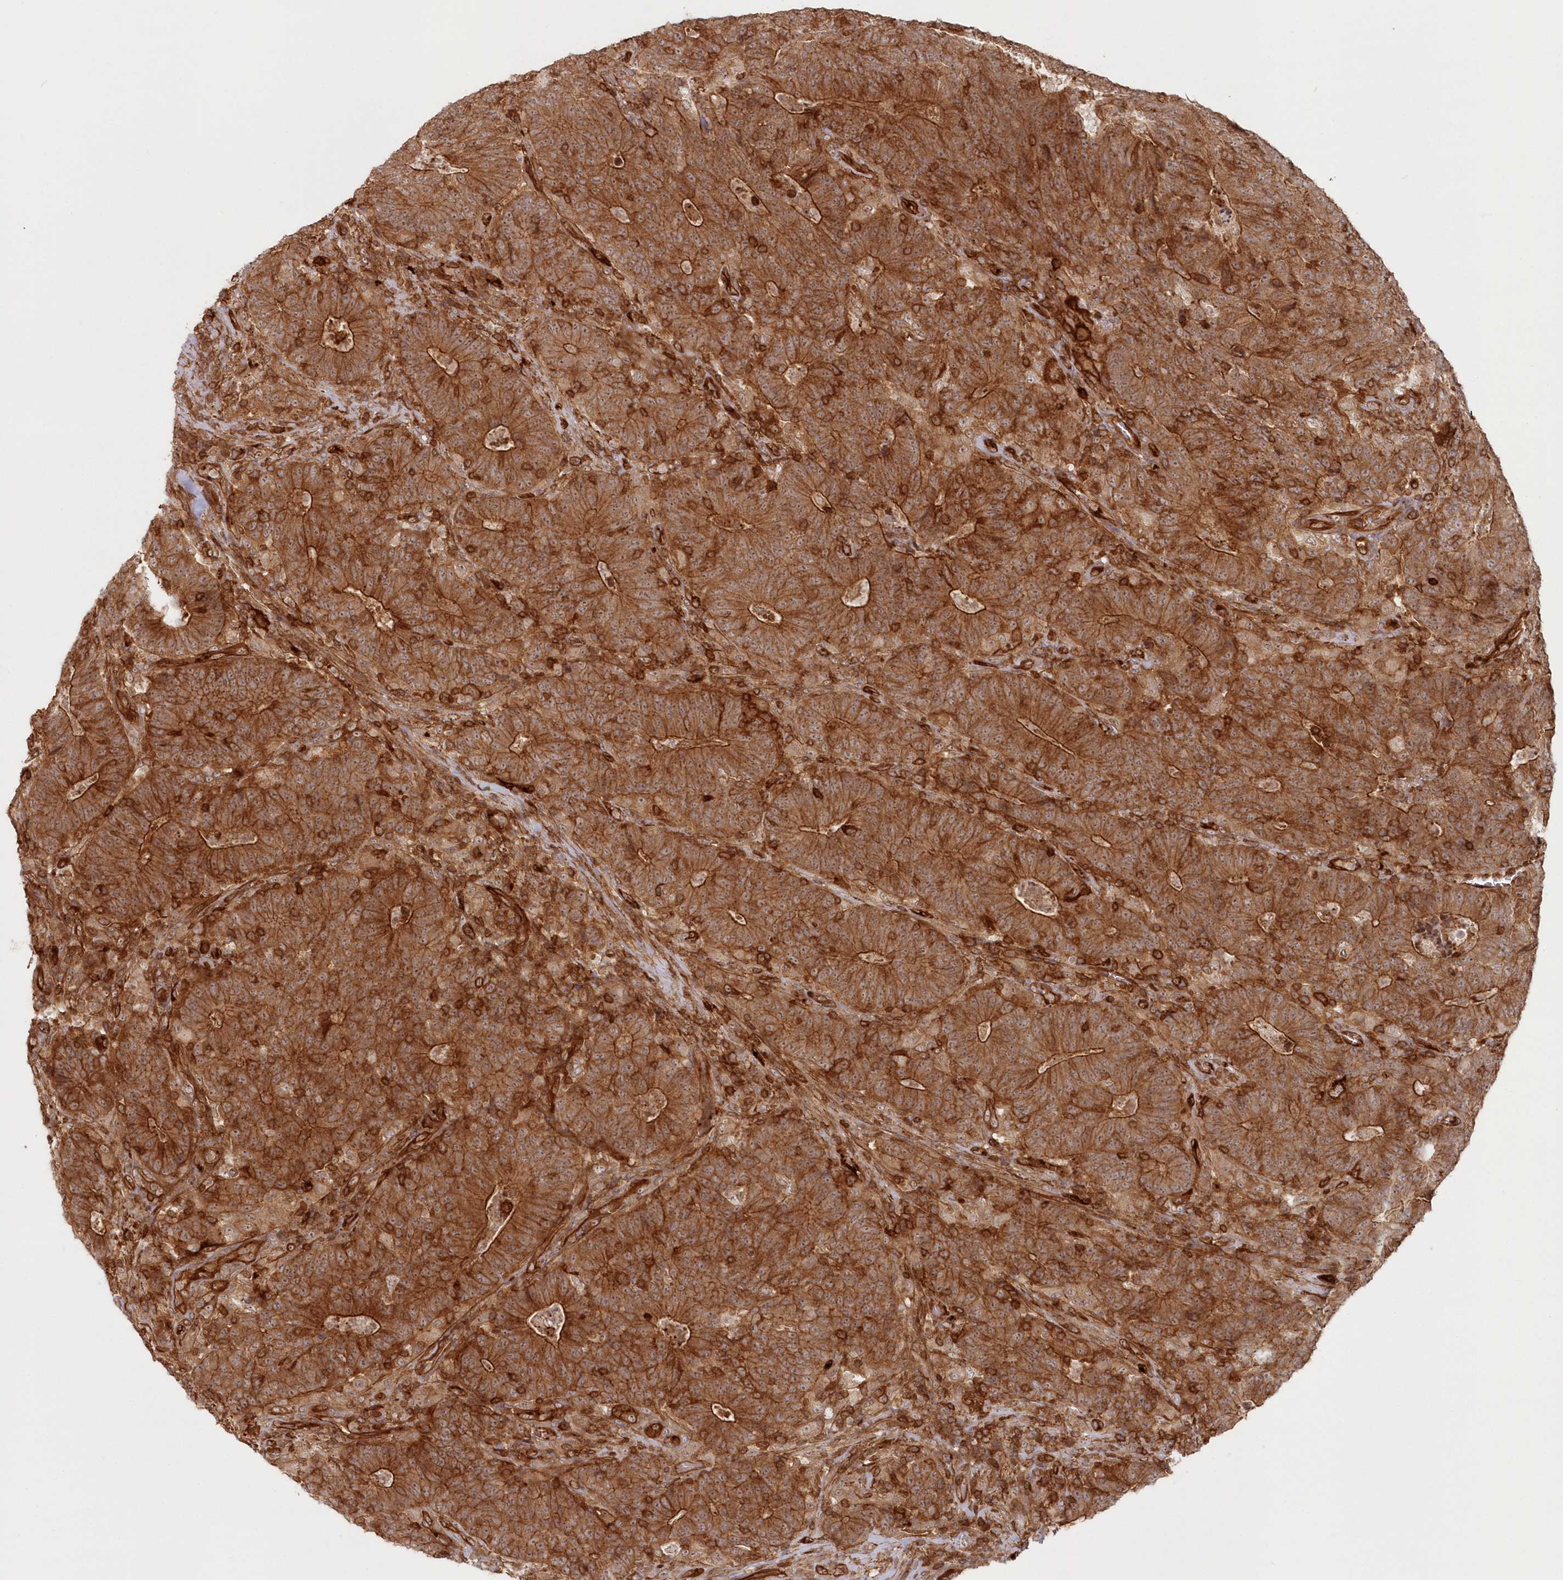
{"staining": {"intensity": "strong", "quantity": ">75%", "location": "cytoplasmic/membranous"}, "tissue": "colorectal cancer", "cell_type": "Tumor cells", "image_type": "cancer", "snomed": [{"axis": "morphology", "description": "Normal tissue, NOS"}, {"axis": "morphology", "description": "Adenocarcinoma, NOS"}, {"axis": "topography", "description": "Colon"}], "caption": "A brown stain labels strong cytoplasmic/membranous staining of a protein in human colorectal adenocarcinoma tumor cells. The staining is performed using DAB (3,3'-diaminobenzidine) brown chromogen to label protein expression. The nuclei are counter-stained blue using hematoxylin.", "gene": "RGCC", "patient": {"sex": "female", "age": 75}}